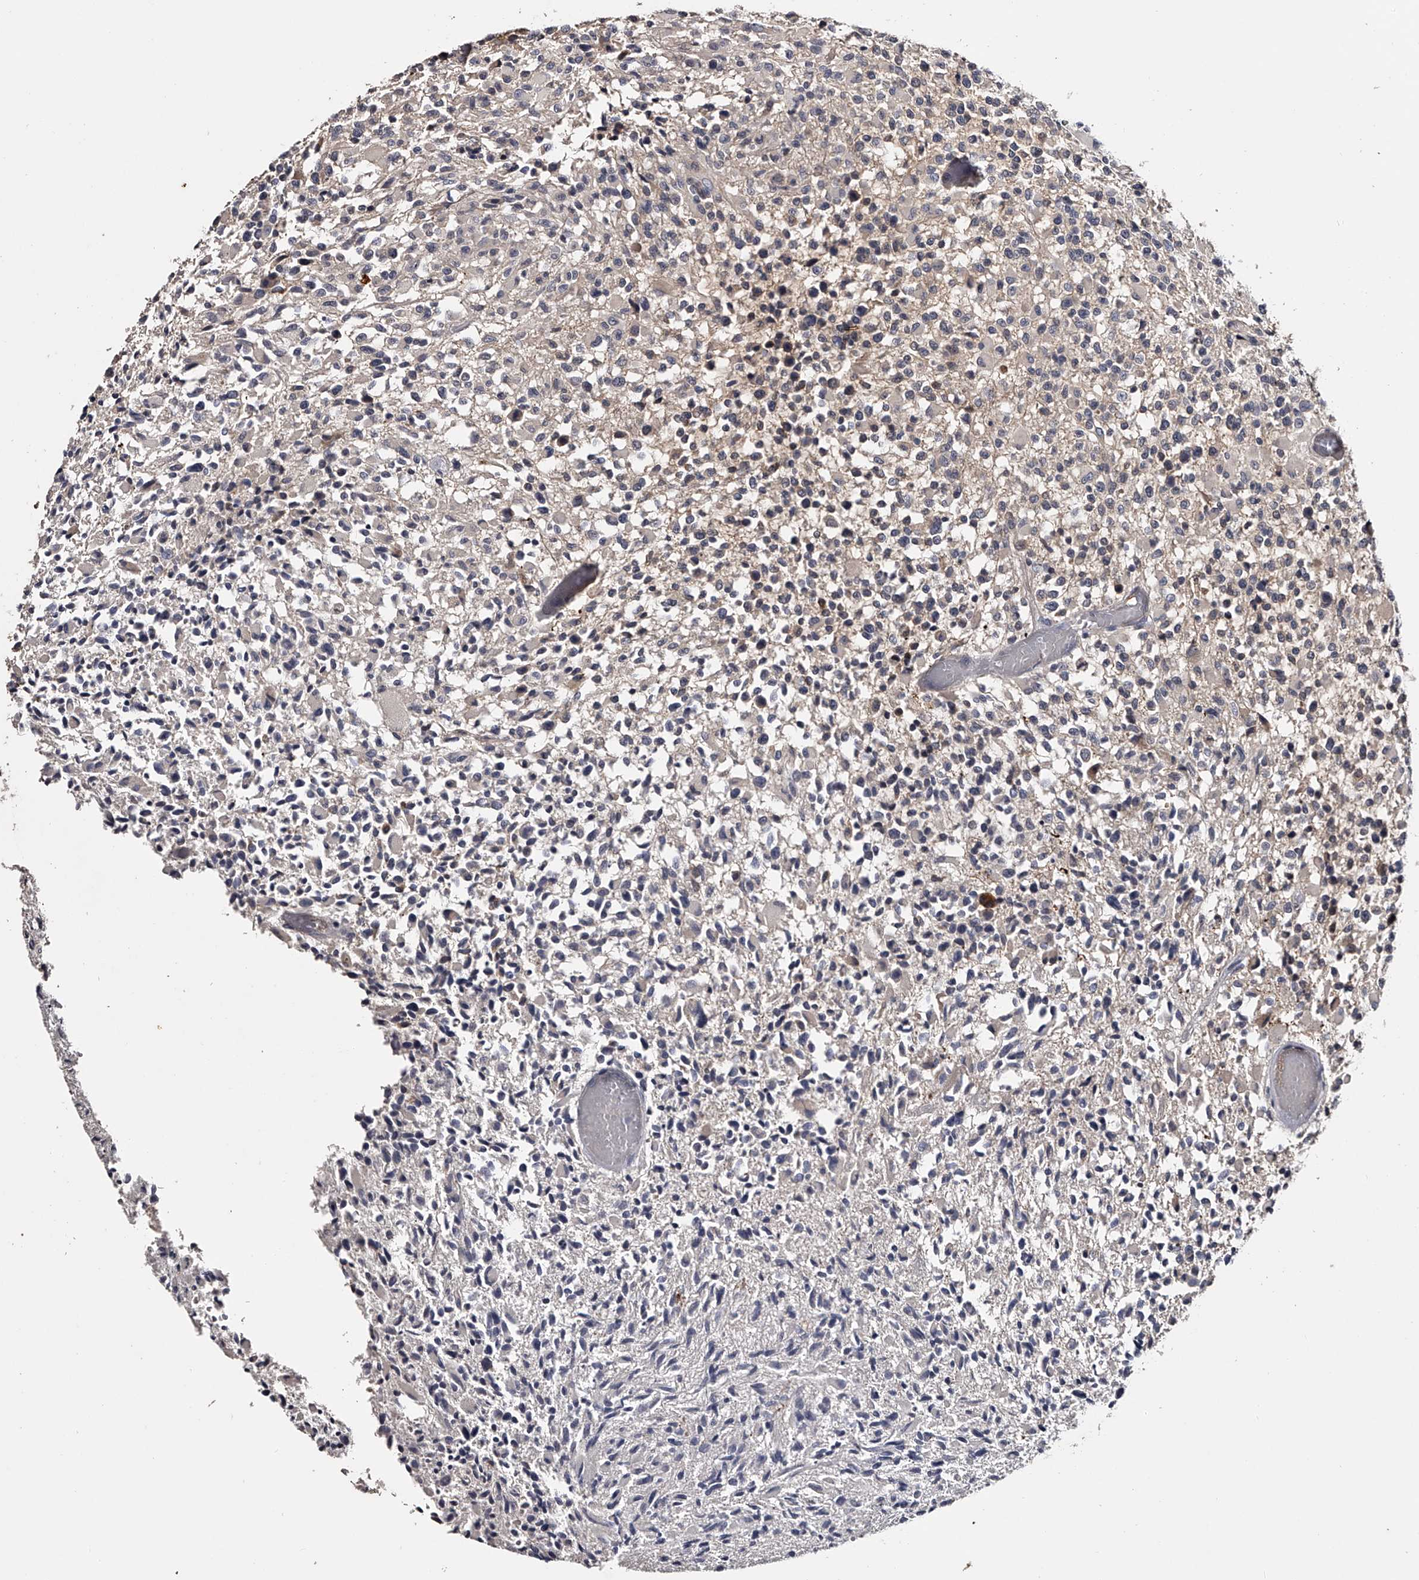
{"staining": {"intensity": "negative", "quantity": "none", "location": "none"}, "tissue": "glioma", "cell_type": "Tumor cells", "image_type": "cancer", "snomed": [{"axis": "morphology", "description": "Glioma, malignant, High grade"}, {"axis": "morphology", "description": "Glioblastoma, NOS"}, {"axis": "topography", "description": "Brain"}], "caption": "DAB (3,3'-diaminobenzidine) immunohistochemical staining of glioblastoma demonstrates no significant staining in tumor cells.", "gene": "MDN1", "patient": {"sex": "male", "age": 60}}